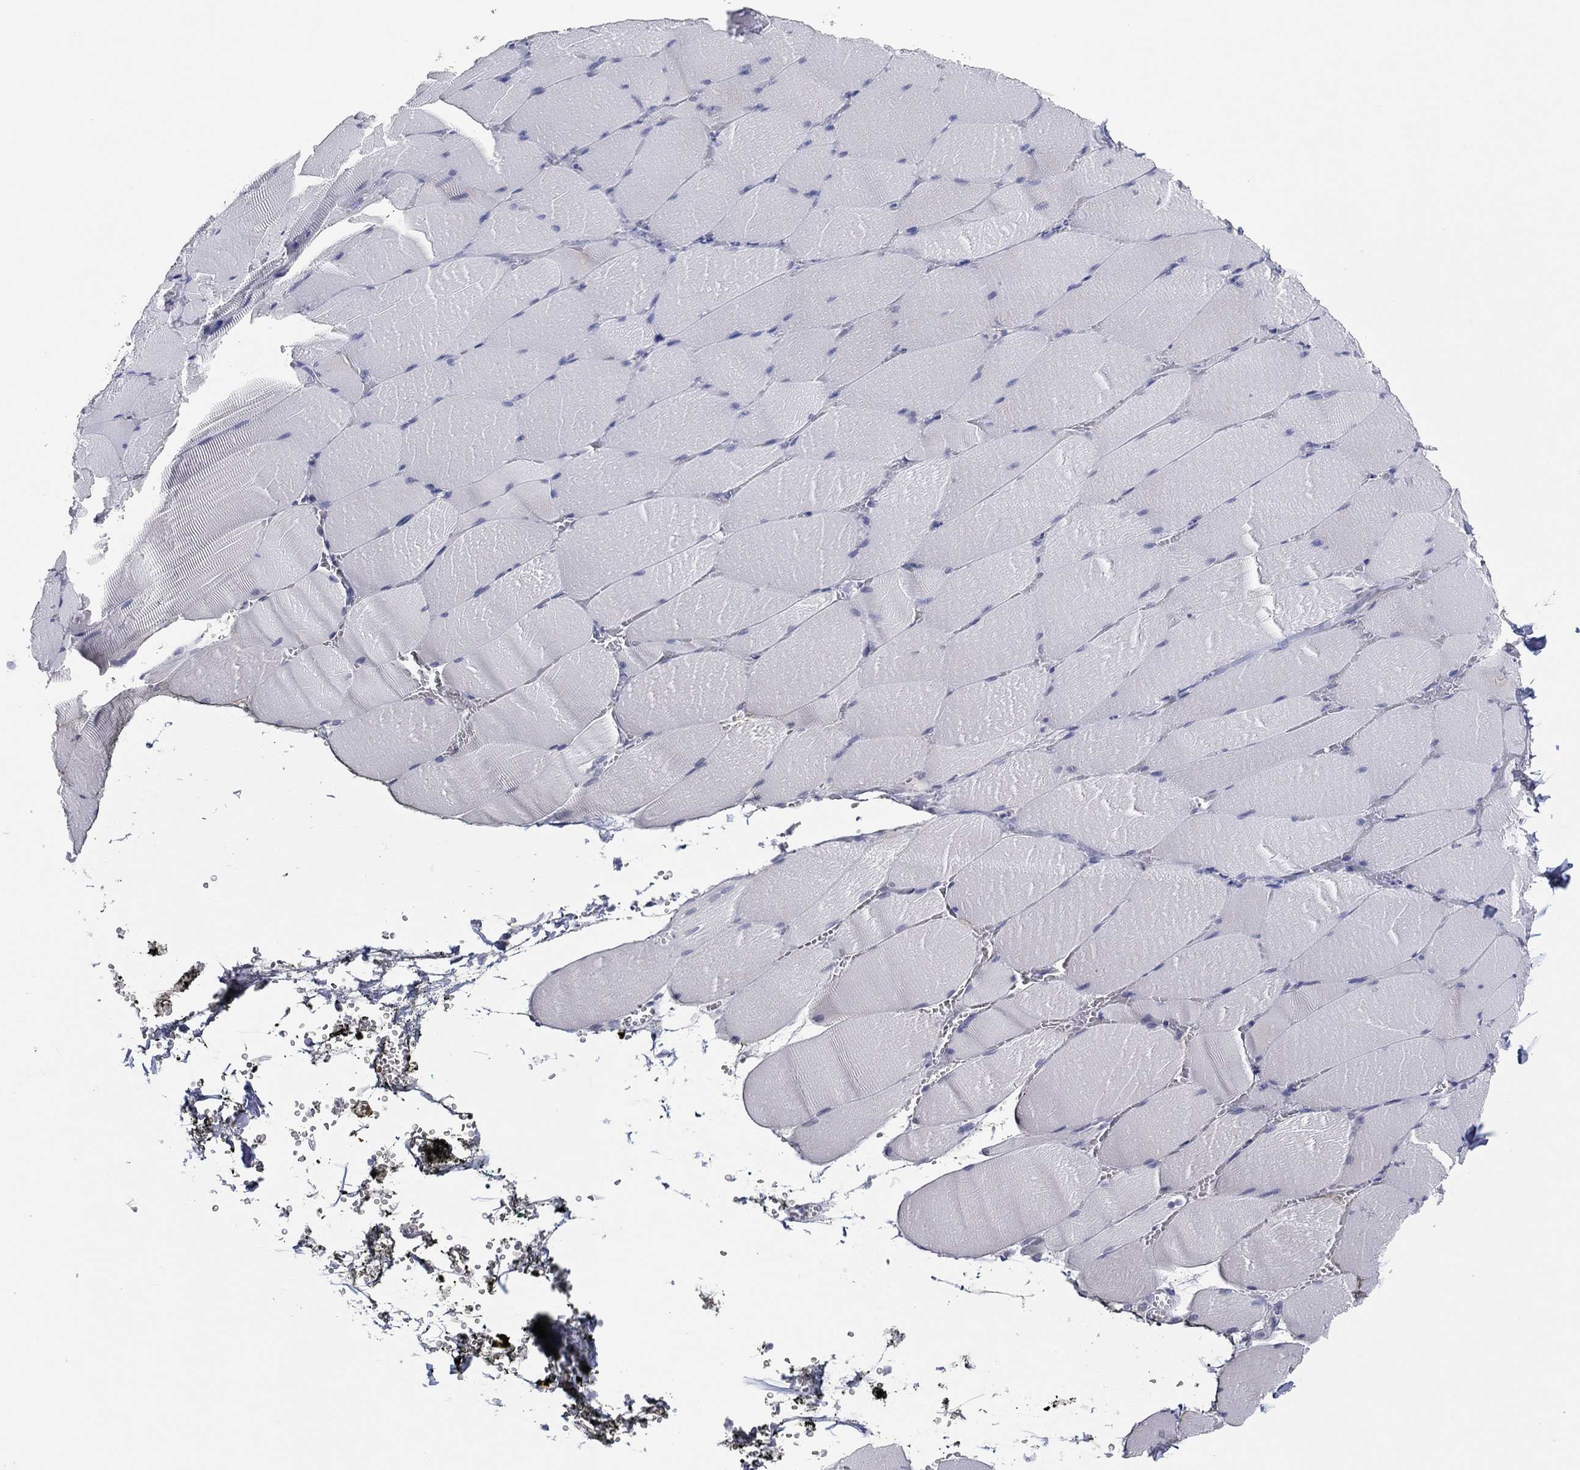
{"staining": {"intensity": "negative", "quantity": "none", "location": "none"}, "tissue": "skeletal muscle", "cell_type": "Myocytes", "image_type": "normal", "snomed": [{"axis": "morphology", "description": "Normal tissue, NOS"}, {"axis": "topography", "description": "Skeletal muscle"}], "caption": "This is an immunohistochemistry (IHC) micrograph of benign human skeletal muscle. There is no positivity in myocytes.", "gene": "UTF1", "patient": {"sex": "male", "age": 56}}